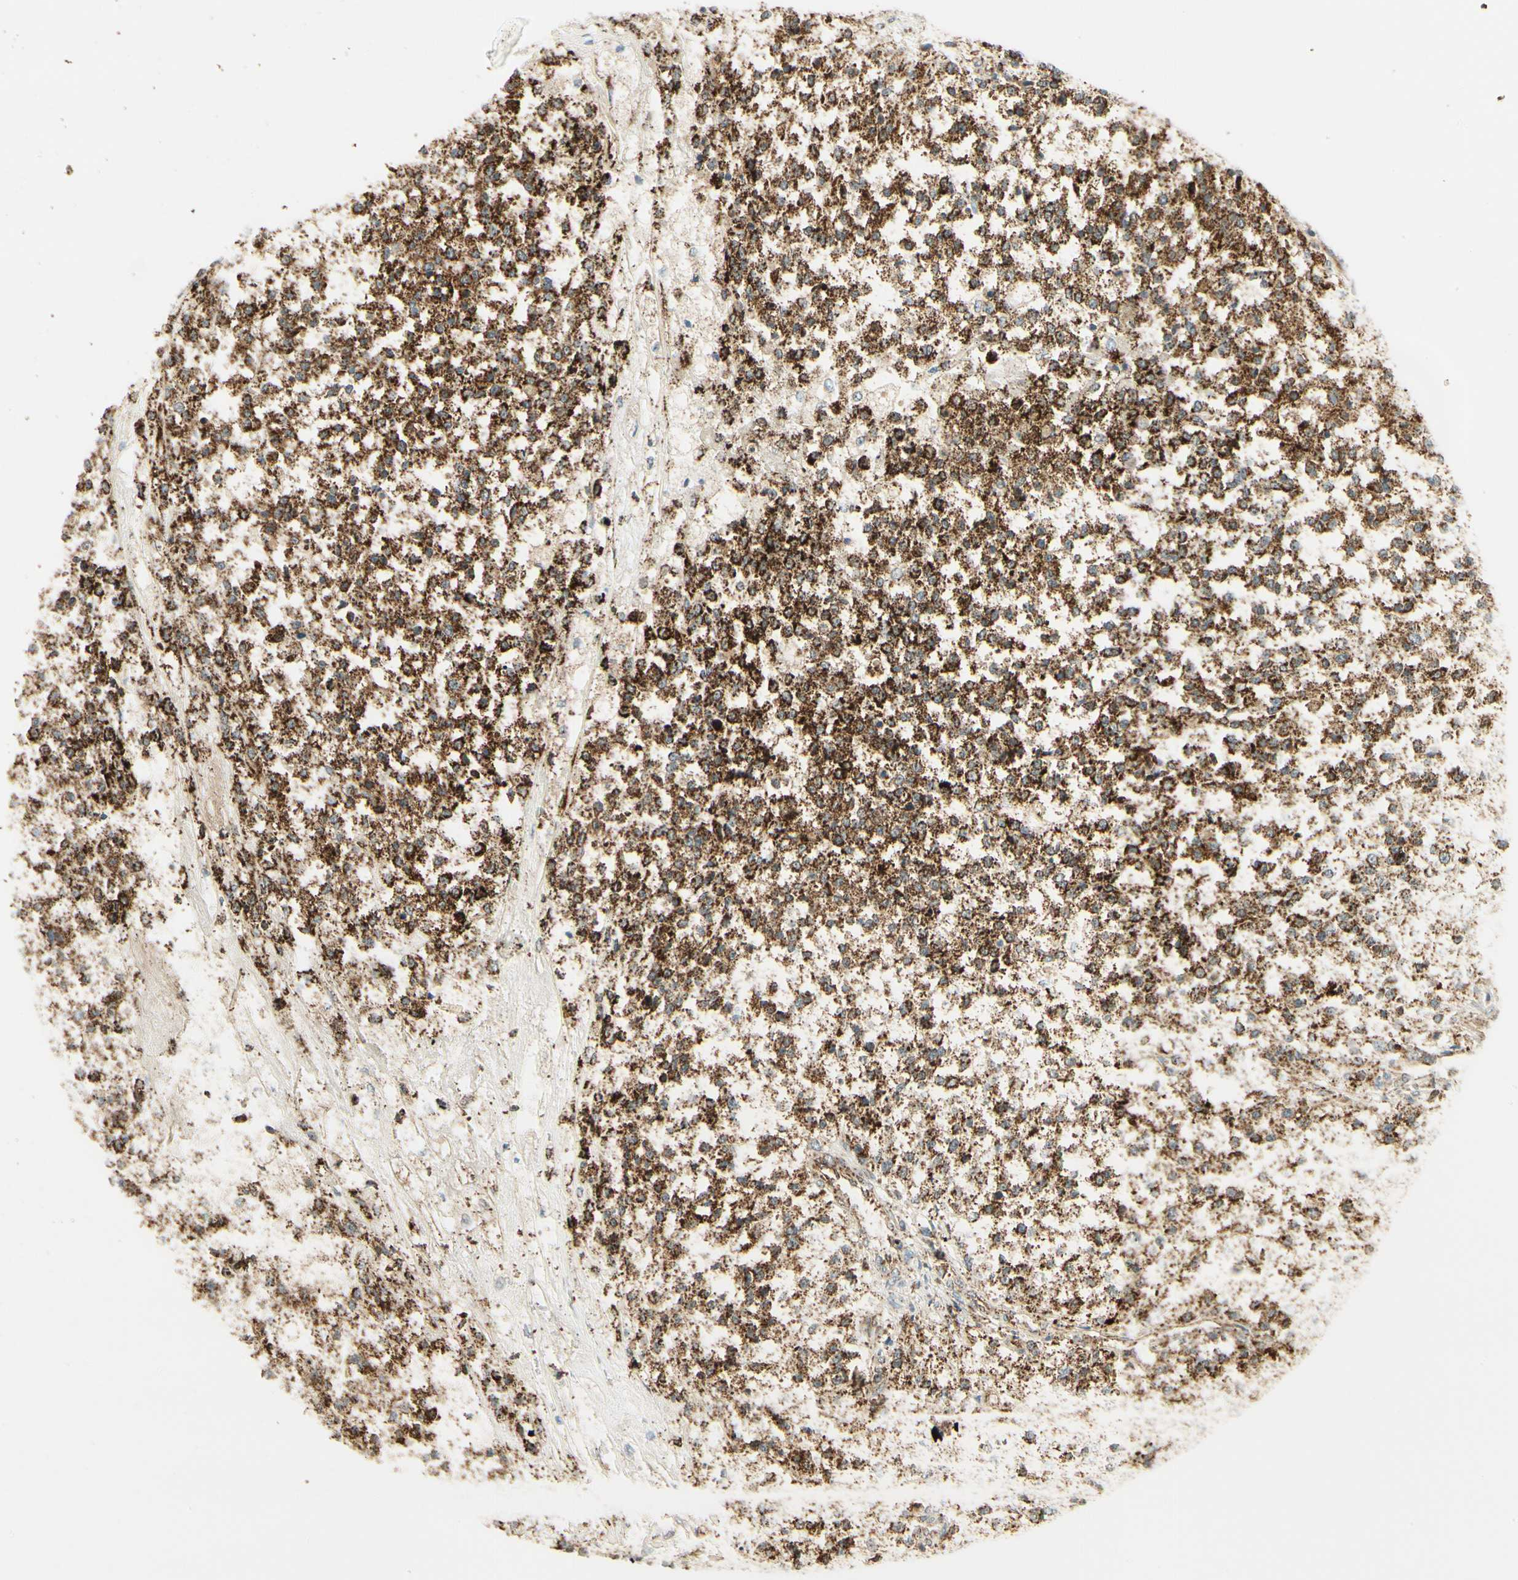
{"staining": {"intensity": "strong", "quantity": ">75%", "location": "cytoplasmic/membranous"}, "tissue": "testis cancer", "cell_type": "Tumor cells", "image_type": "cancer", "snomed": [{"axis": "morphology", "description": "Seminoma, NOS"}, {"axis": "topography", "description": "Testis"}], "caption": "A brown stain highlights strong cytoplasmic/membranous expression of a protein in testis seminoma tumor cells. (Brightfield microscopy of DAB IHC at high magnification).", "gene": "EPHB3", "patient": {"sex": "male", "age": 59}}